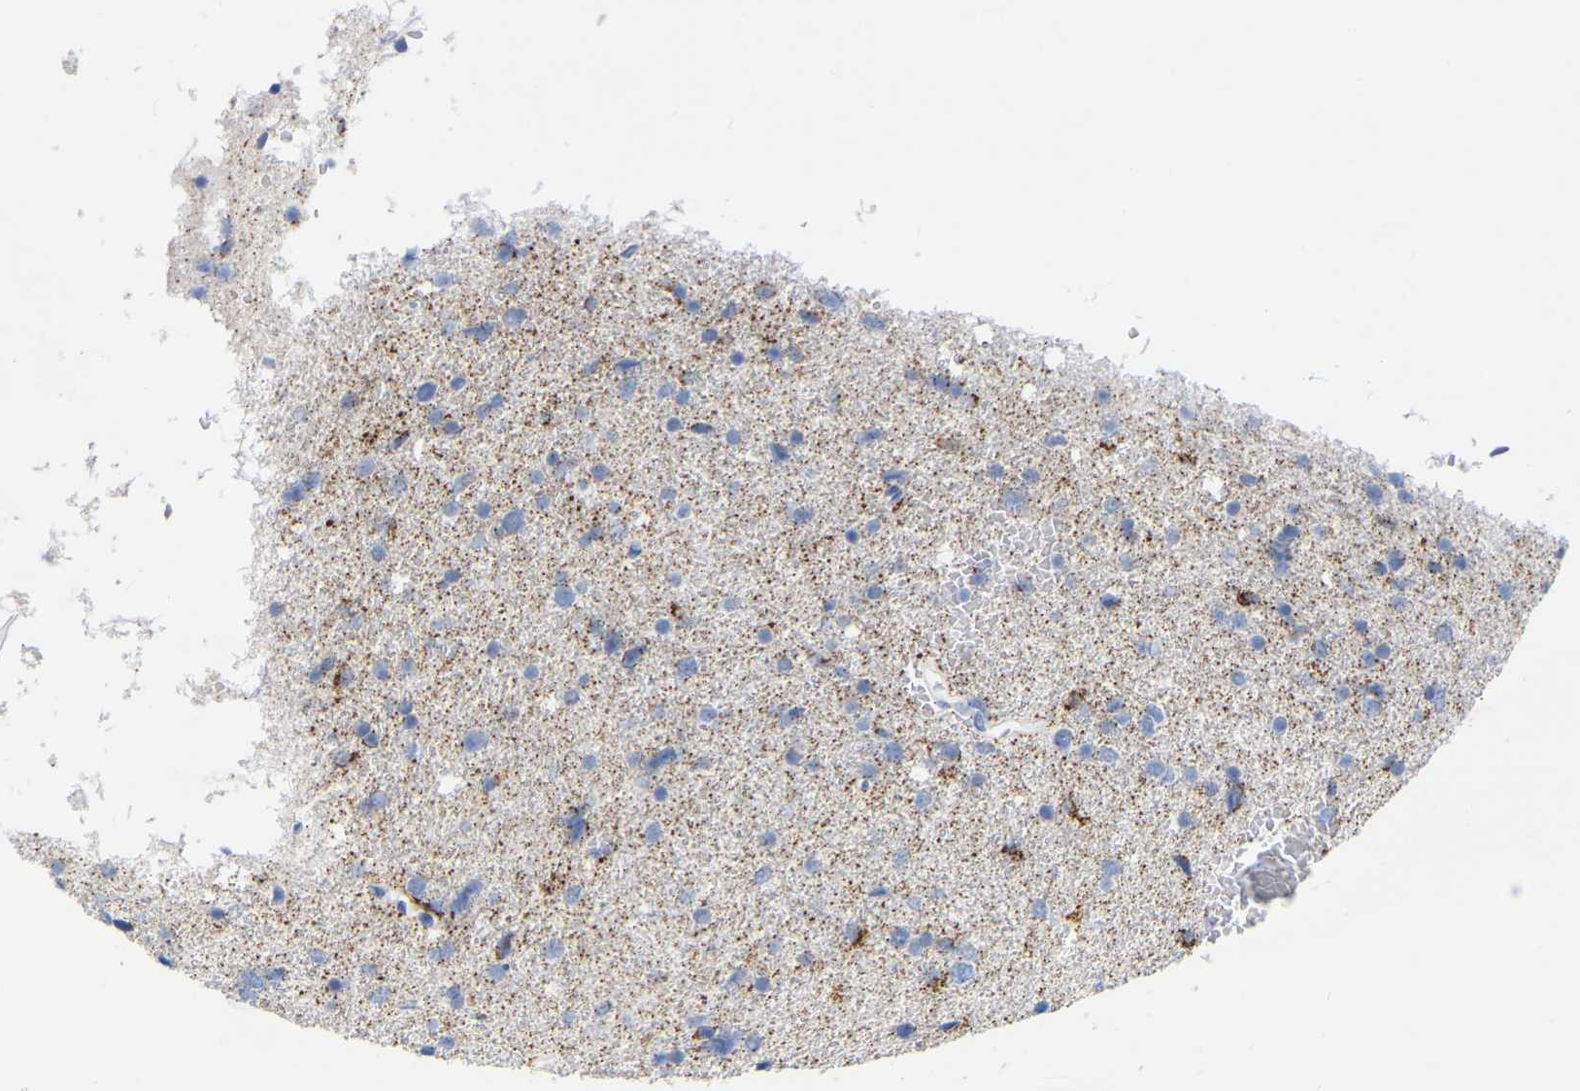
{"staining": {"intensity": "weak", "quantity": "<25%", "location": "cytoplasmic/membranous"}, "tissue": "glioma", "cell_type": "Tumor cells", "image_type": "cancer", "snomed": [{"axis": "morphology", "description": "Glioma, malignant, Low grade"}, {"axis": "topography", "description": "Brain"}], "caption": "High magnification brightfield microscopy of glioma stained with DAB (3,3'-diaminobenzidine) (brown) and counterstained with hematoxylin (blue): tumor cells show no significant staining.", "gene": "ZNF629", "patient": {"sex": "female", "age": 37}}